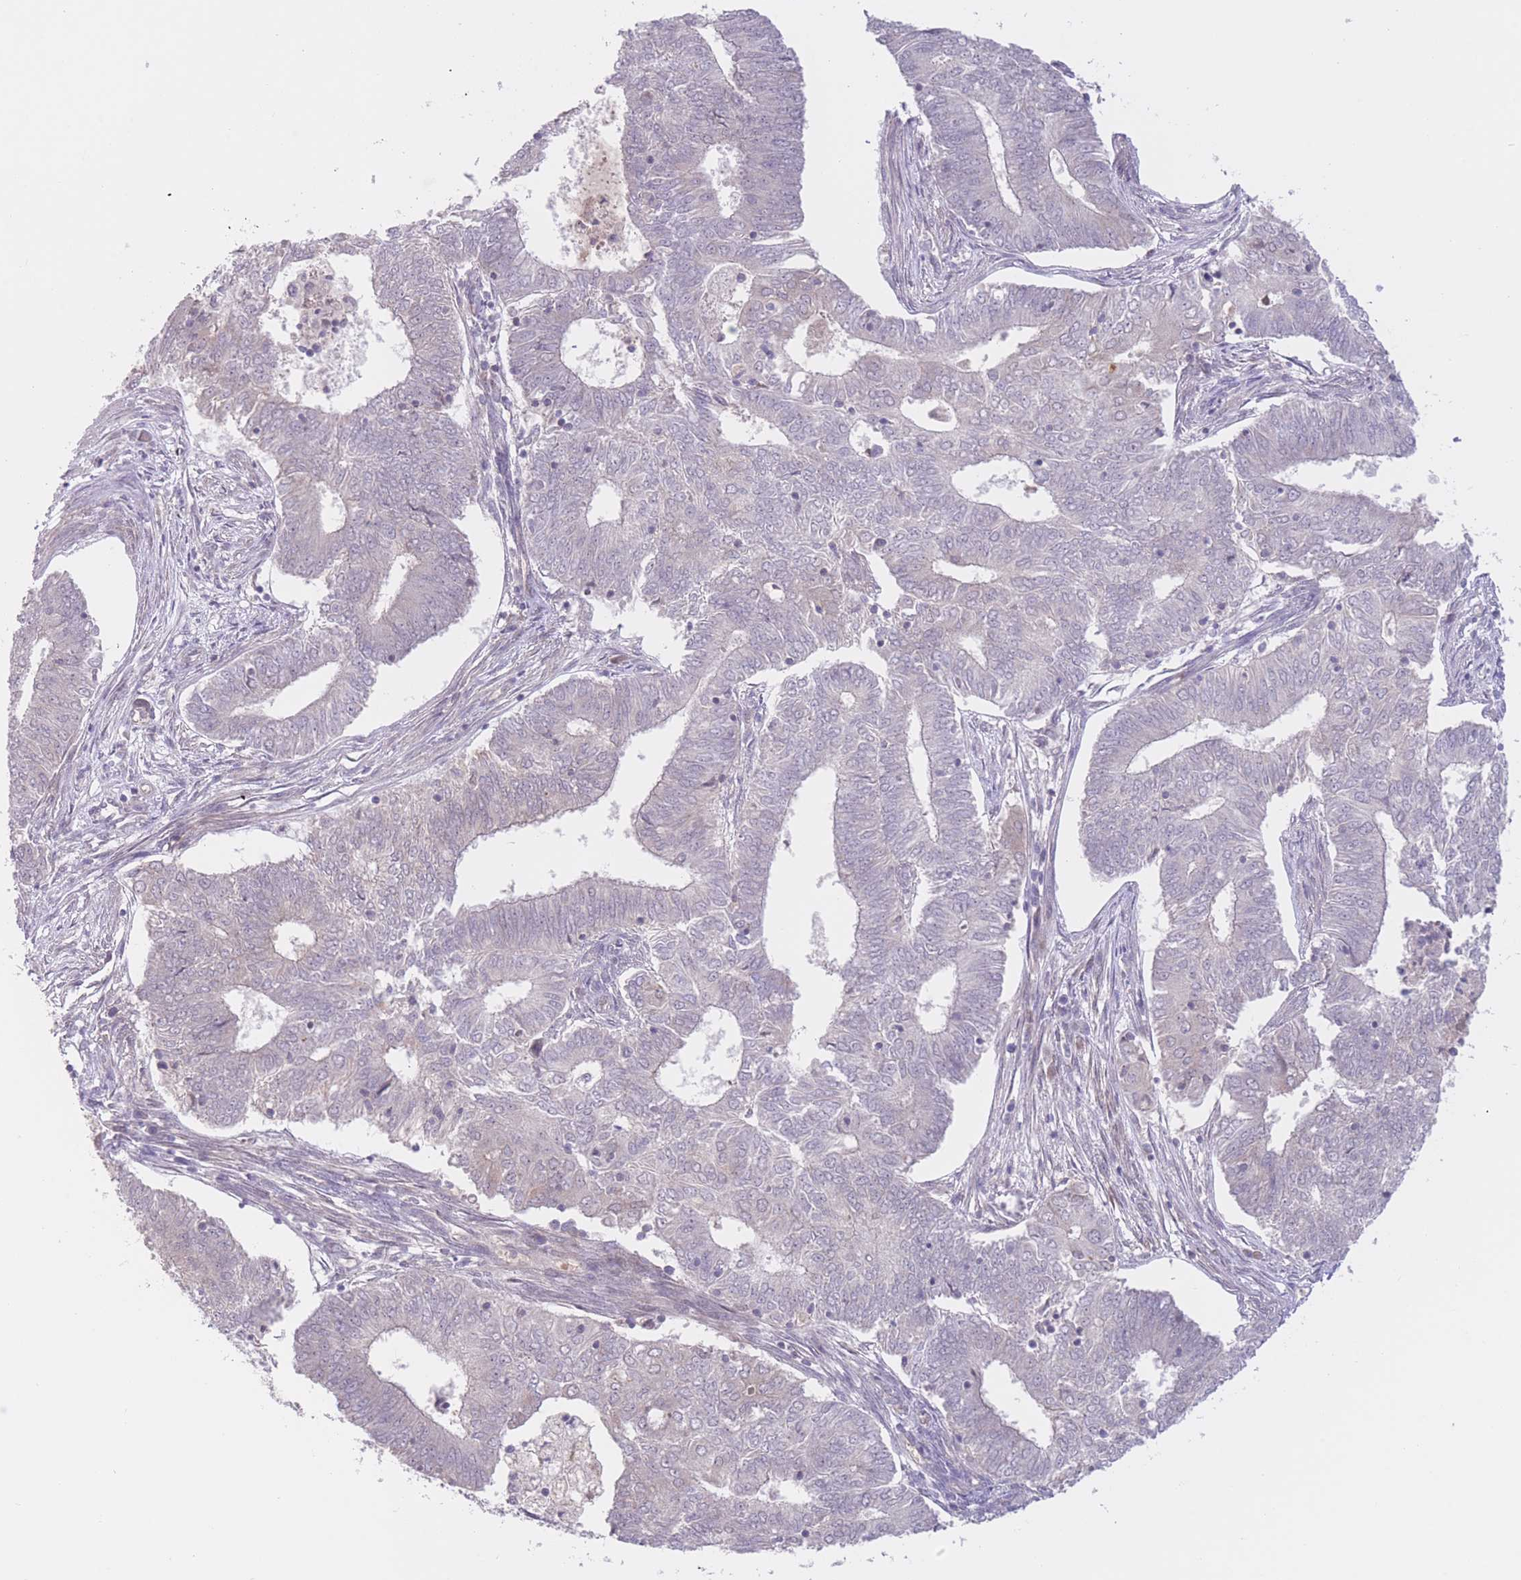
{"staining": {"intensity": "negative", "quantity": "none", "location": "none"}, "tissue": "endometrial cancer", "cell_type": "Tumor cells", "image_type": "cancer", "snomed": [{"axis": "morphology", "description": "Adenocarcinoma, NOS"}, {"axis": "topography", "description": "Endometrium"}], "caption": "High power microscopy photomicrograph of an immunohistochemistry histopathology image of endometrial cancer (adenocarcinoma), revealing no significant positivity in tumor cells.", "gene": "FUT5", "patient": {"sex": "female", "age": 62}}